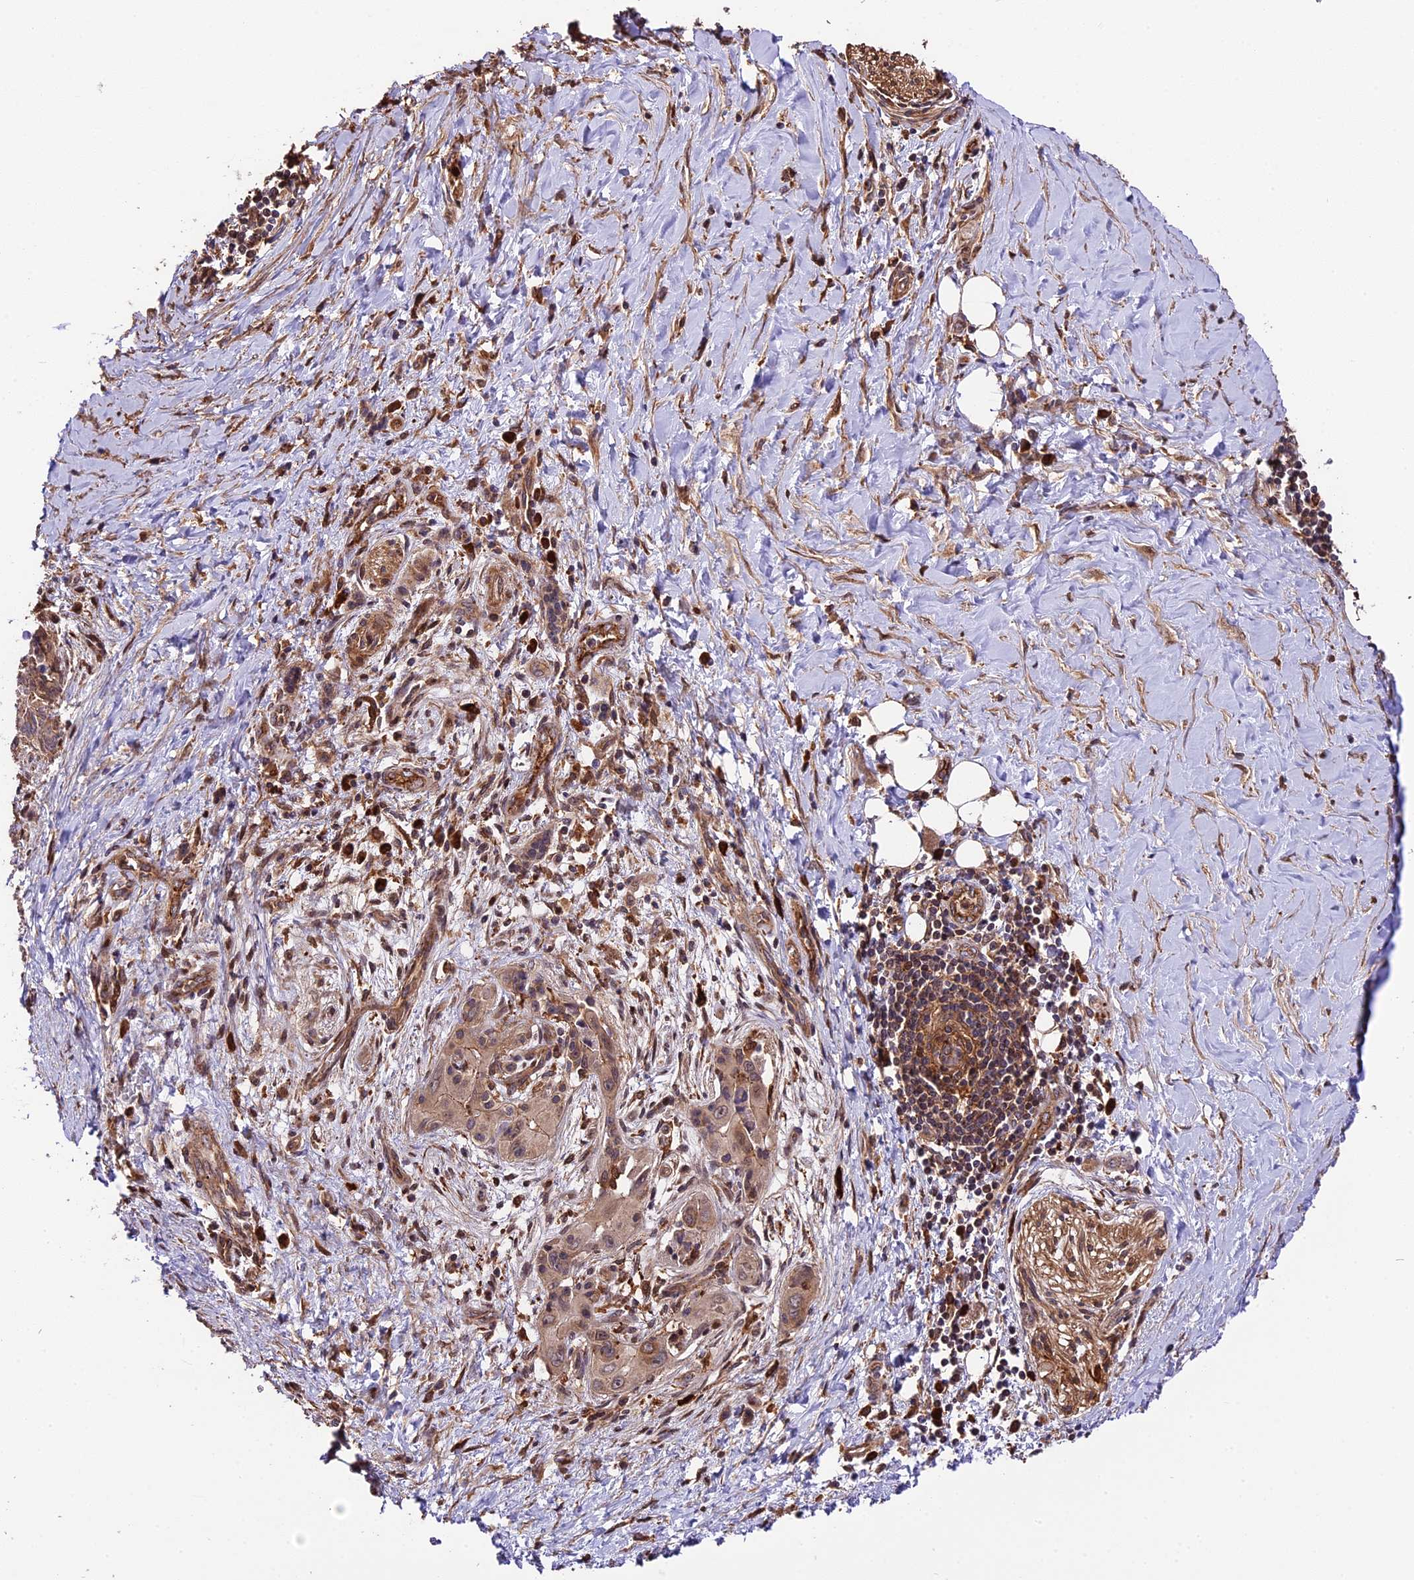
{"staining": {"intensity": "weak", "quantity": "<25%", "location": "cytoplasmic/membranous"}, "tissue": "pancreatic cancer", "cell_type": "Tumor cells", "image_type": "cancer", "snomed": [{"axis": "morphology", "description": "Adenocarcinoma, NOS"}, {"axis": "topography", "description": "Pancreas"}], "caption": "DAB immunohistochemical staining of pancreatic cancer reveals no significant positivity in tumor cells.", "gene": "HERPUD1", "patient": {"sex": "male", "age": 51}}